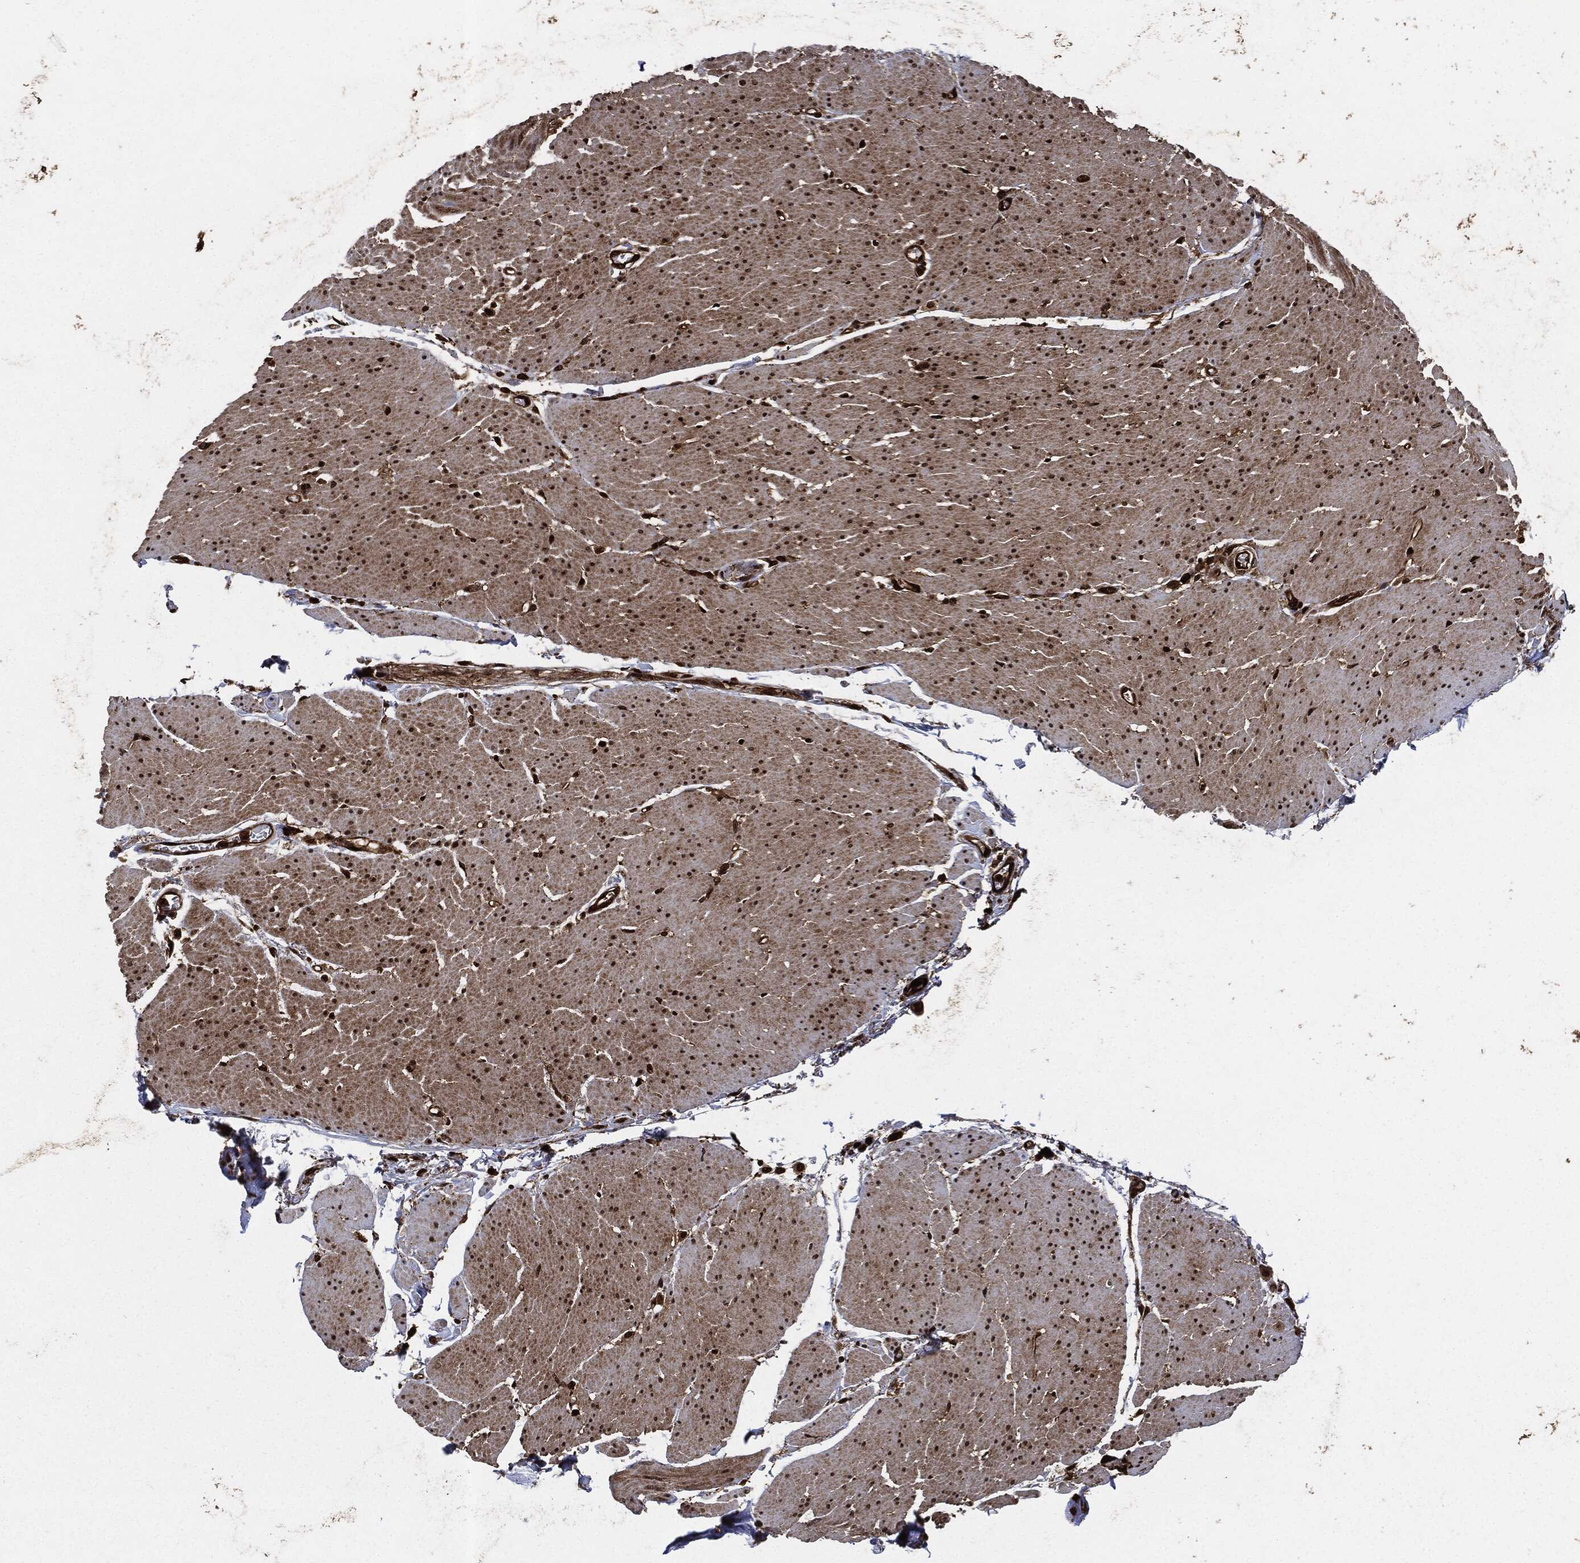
{"staining": {"intensity": "moderate", "quantity": ">75%", "location": "cytoplasmic/membranous"}, "tissue": "smooth muscle", "cell_type": "Smooth muscle cells", "image_type": "normal", "snomed": [{"axis": "morphology", "description": "Normal tissue, NOS"}, {"axis": "topography", "description": "Smooth muscle"}, {"axis": "topography", "description": "Anal"}], "caption": "Smooth muscle cells exhibit medium levels of moderate cytoplasmic/membranous expression in approximately >75% of cells in unremarkable human smooth muscle. The protein is shown in brown color, while the nuclei are stained blue.", "gene": "YWHAB", "patient": {"sex": "male", "age": 83}}